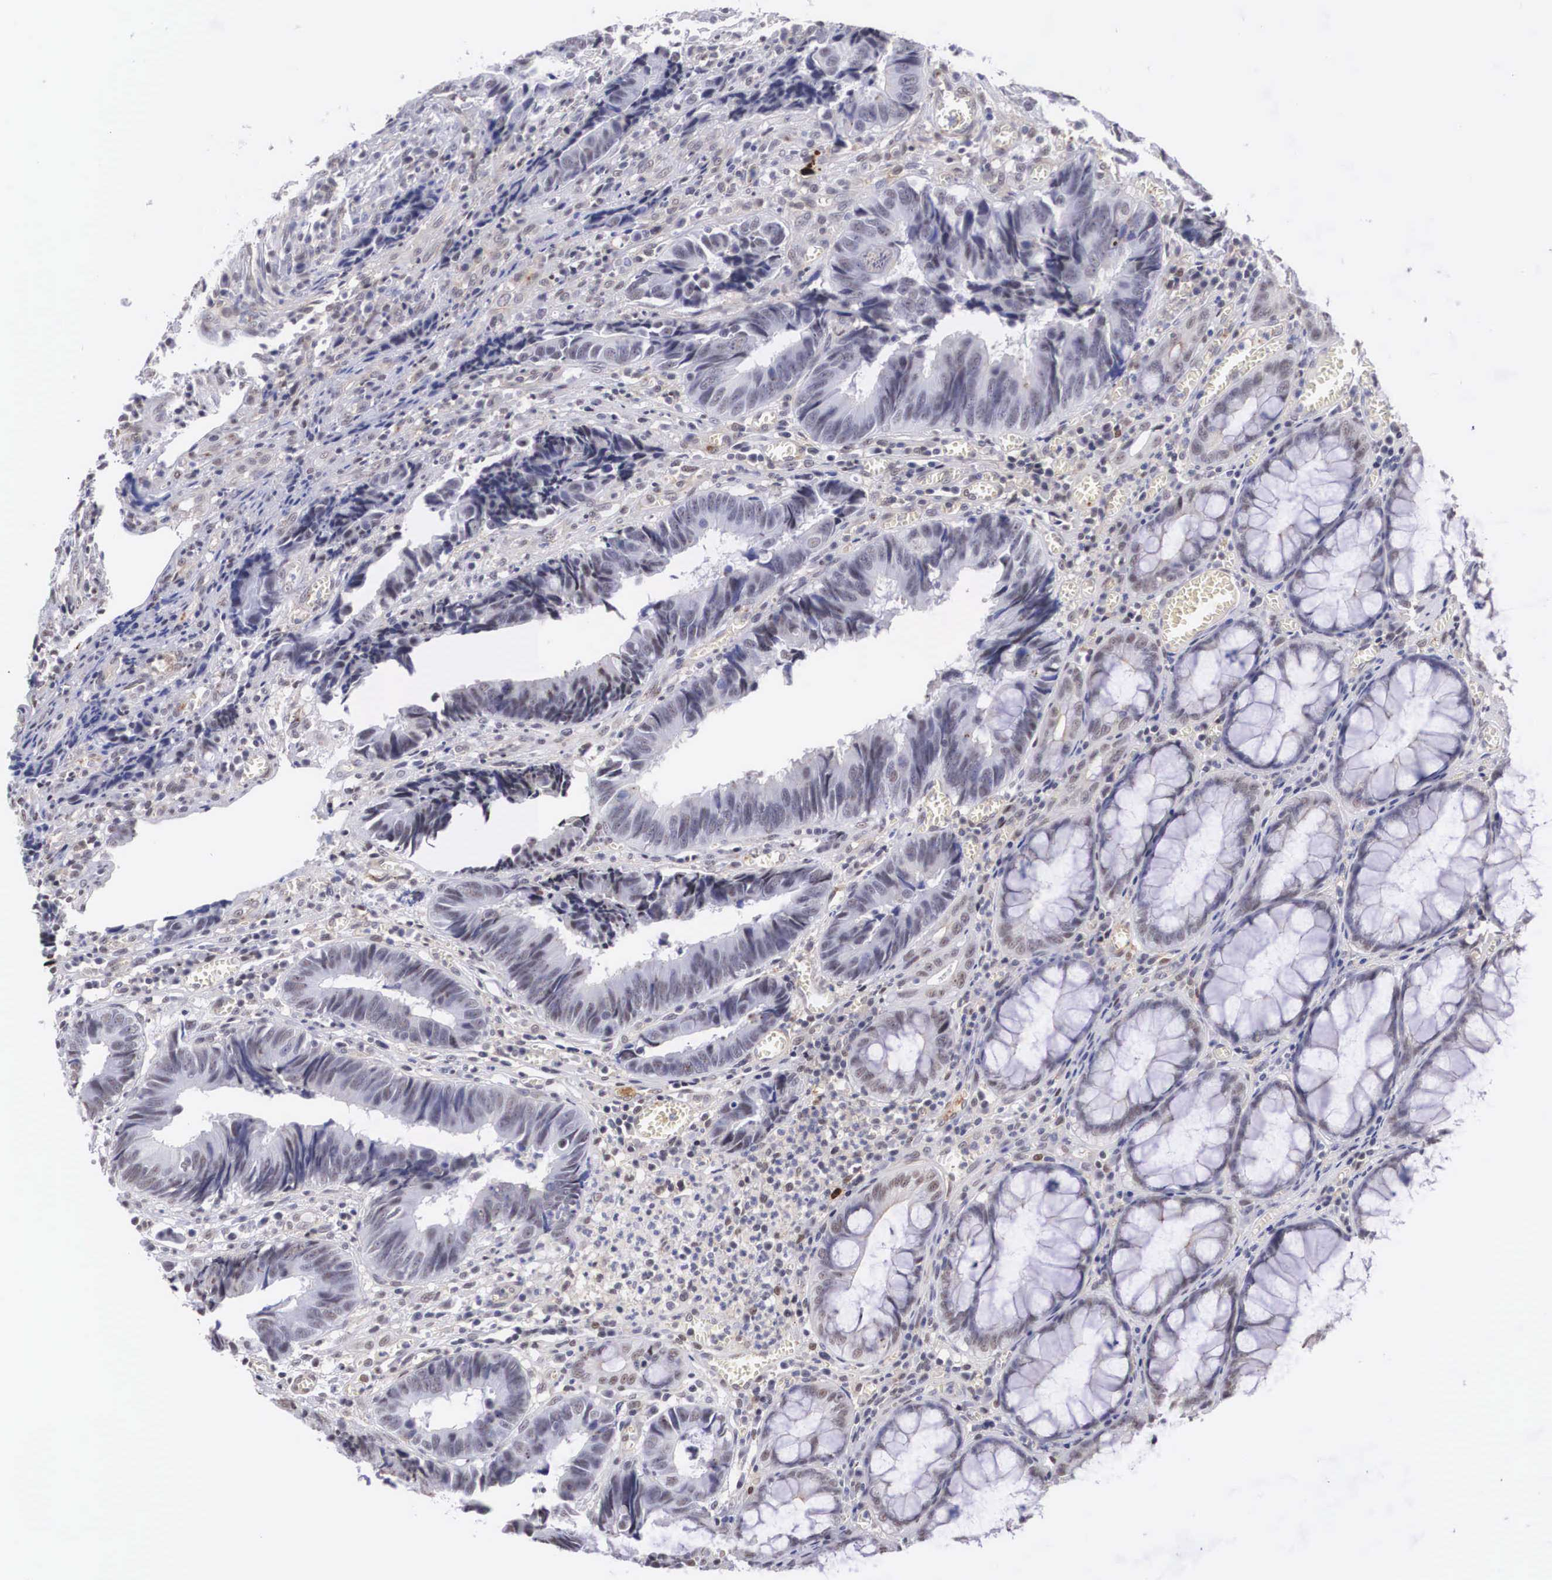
{"staining": {"intensity": "negative", "quantity": "none", "location": "none"}, "tissue": "colorectal cancer", "cell_type": "Tumor cells", "image_type": "cancer", "snomed": [{"axis": "morphology", "description": "Adenocarcinoma, NOS"}, {"axis": "topography", "description": "Rectum"}], "caption": "Immunohistochemistry histopathology image of human colorectal adenocarcinoma stained for a protein (brown), which demonstrates no staining in tumor cells.", "gene": "NR4A2", "patient": {"sex": "female", "age": 98}}